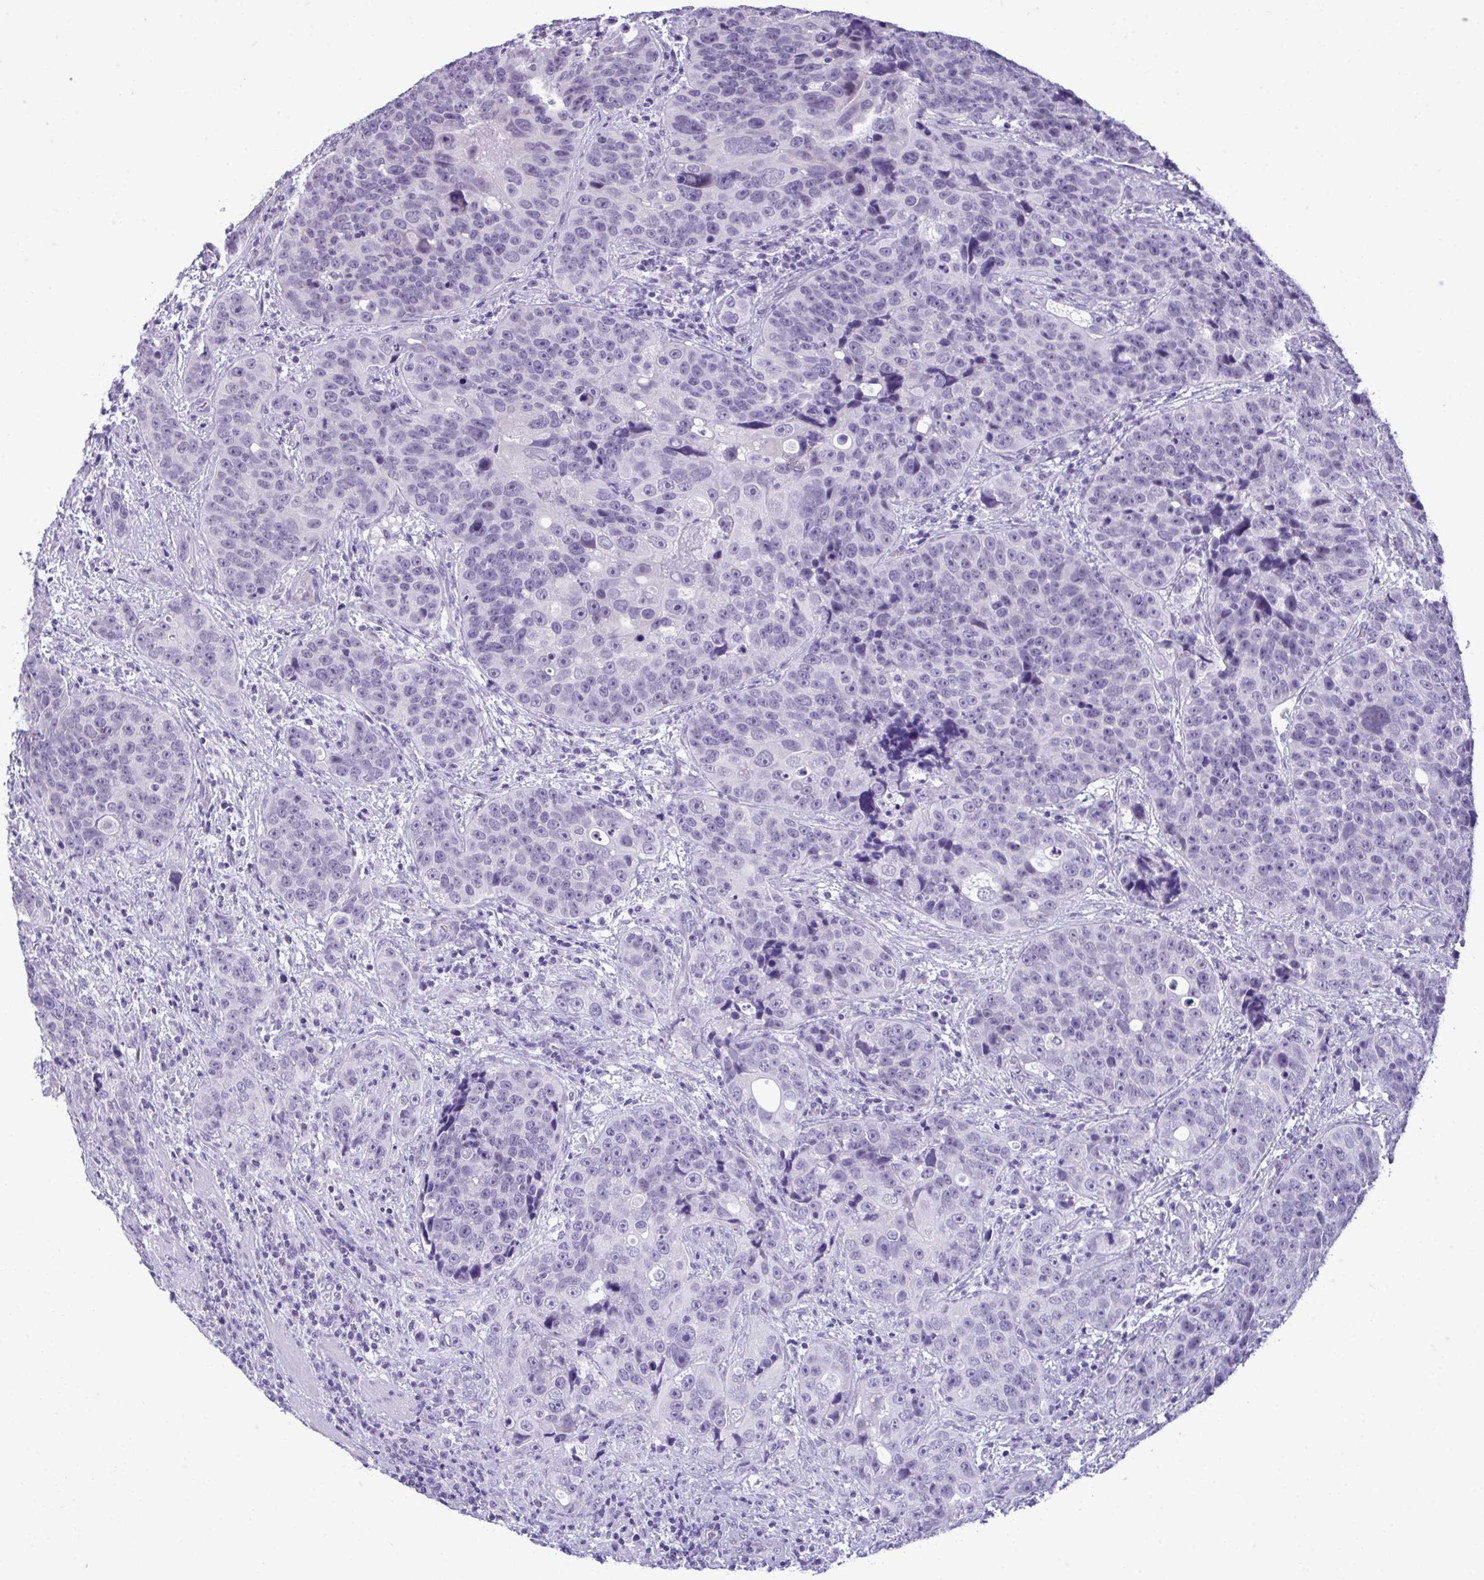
{"staining": {"intensity": "negative", "quantity": "none", "location": "none"}, "tissue": "urothelial cancer", "cell_type": "Tumor cells", "image_type": "cancer", "snomed": [{"axis": "morphology", "description": "Urothelial carcinoma, NOS"}, {"axis": "topography", "description": "Urinary bladder"}], "caption": "Image shows no protein expression in tumor cells of urothelial cancer tissue.", "gene": "PRM2", "patient": {"sex": "male", "age": 52}}